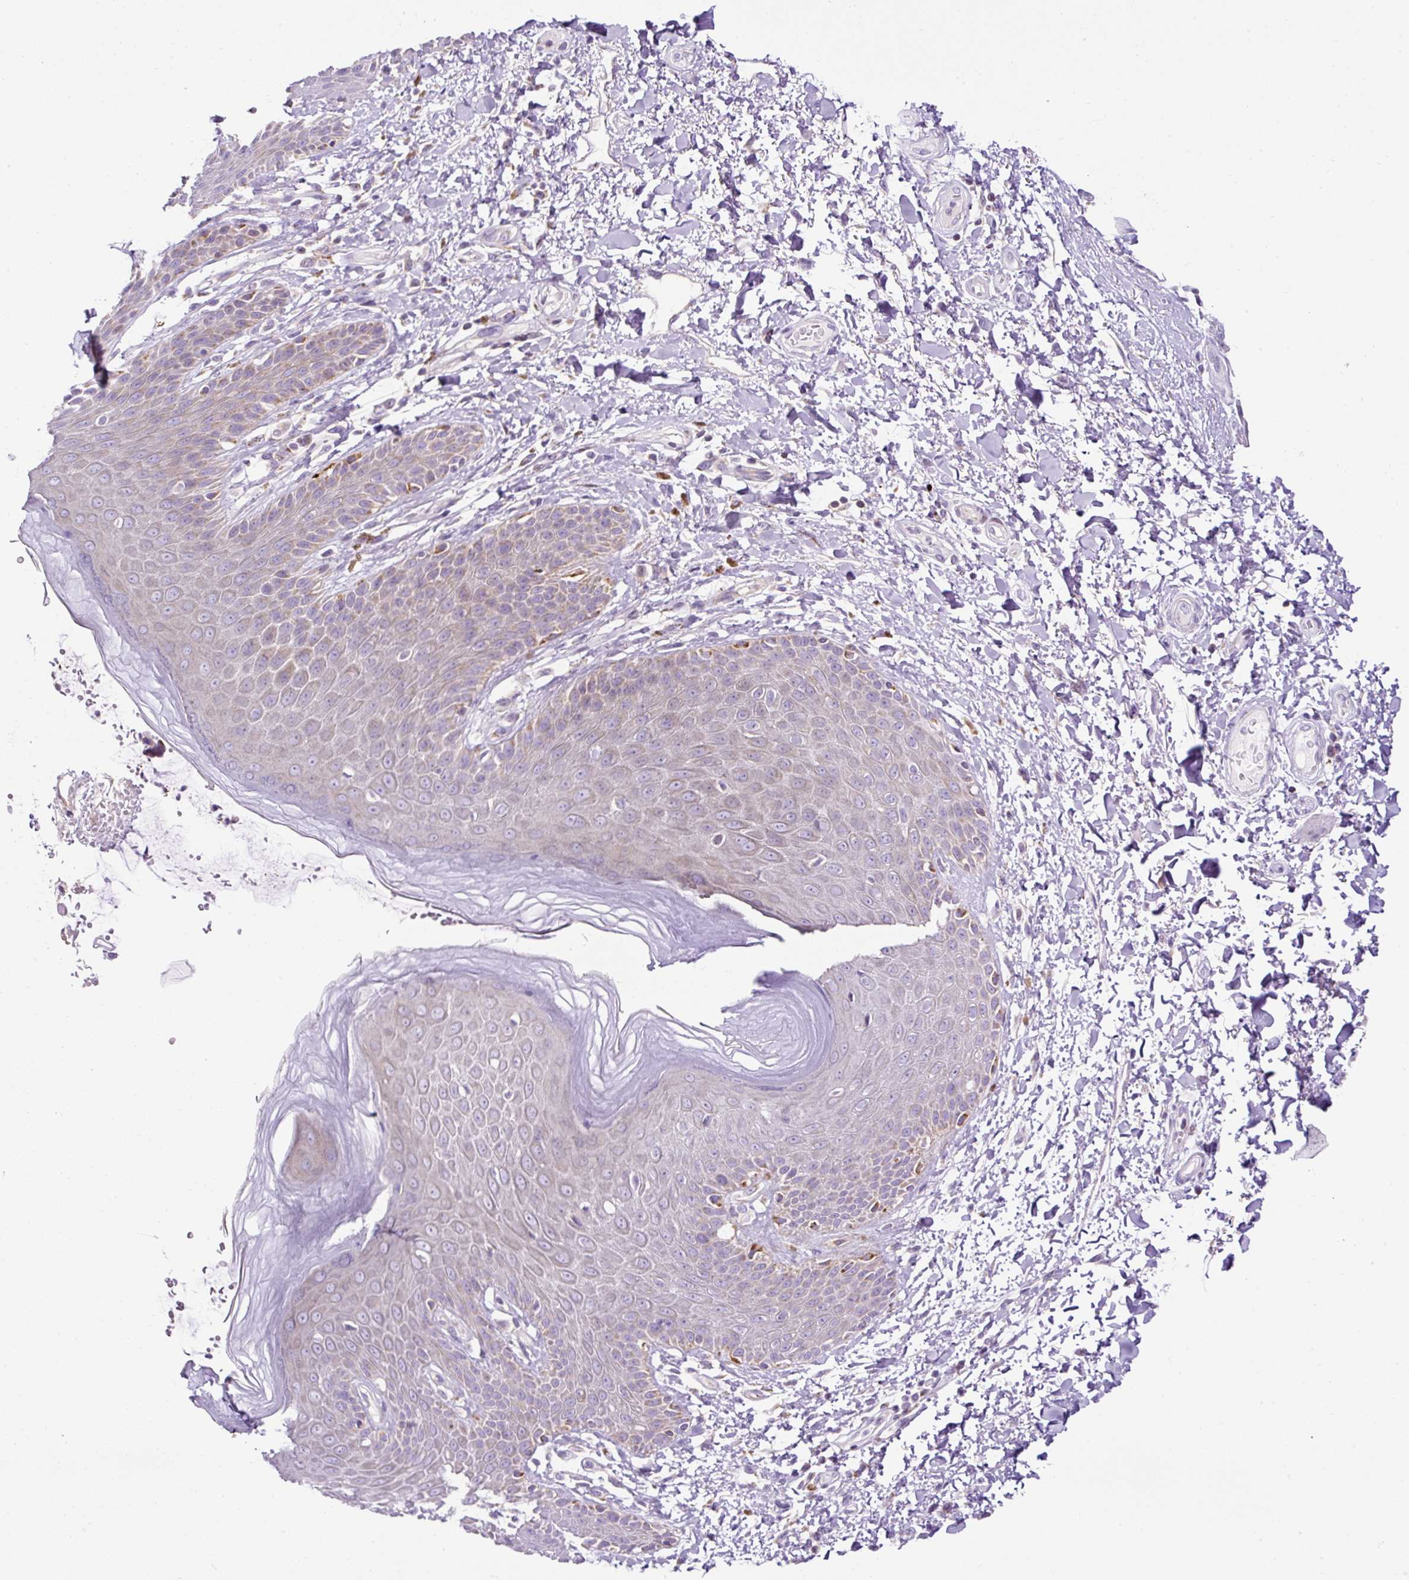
{"staining": {"intensity": "moderate", "quantity": "25%-75%", "location": "cytoplasmic/membranous"}, "tissue": "skin", "cell_type": "Epidermal cells", "image_type": "normal", "snomed": [{"axis": "morphology", "description": "Normal tissue, NOS"}, {"axis": "topography", "description": "Peripheral nerve tissue"}], "caption": "This photomicrograph shows IHC staining of unremarkable human skin, with medium moderate cytoplasmic/membranous positivity in about 25%-75% of epidermal cells.", "gene": "FMC1", "patient": {"sex": "male", "age": 51}}